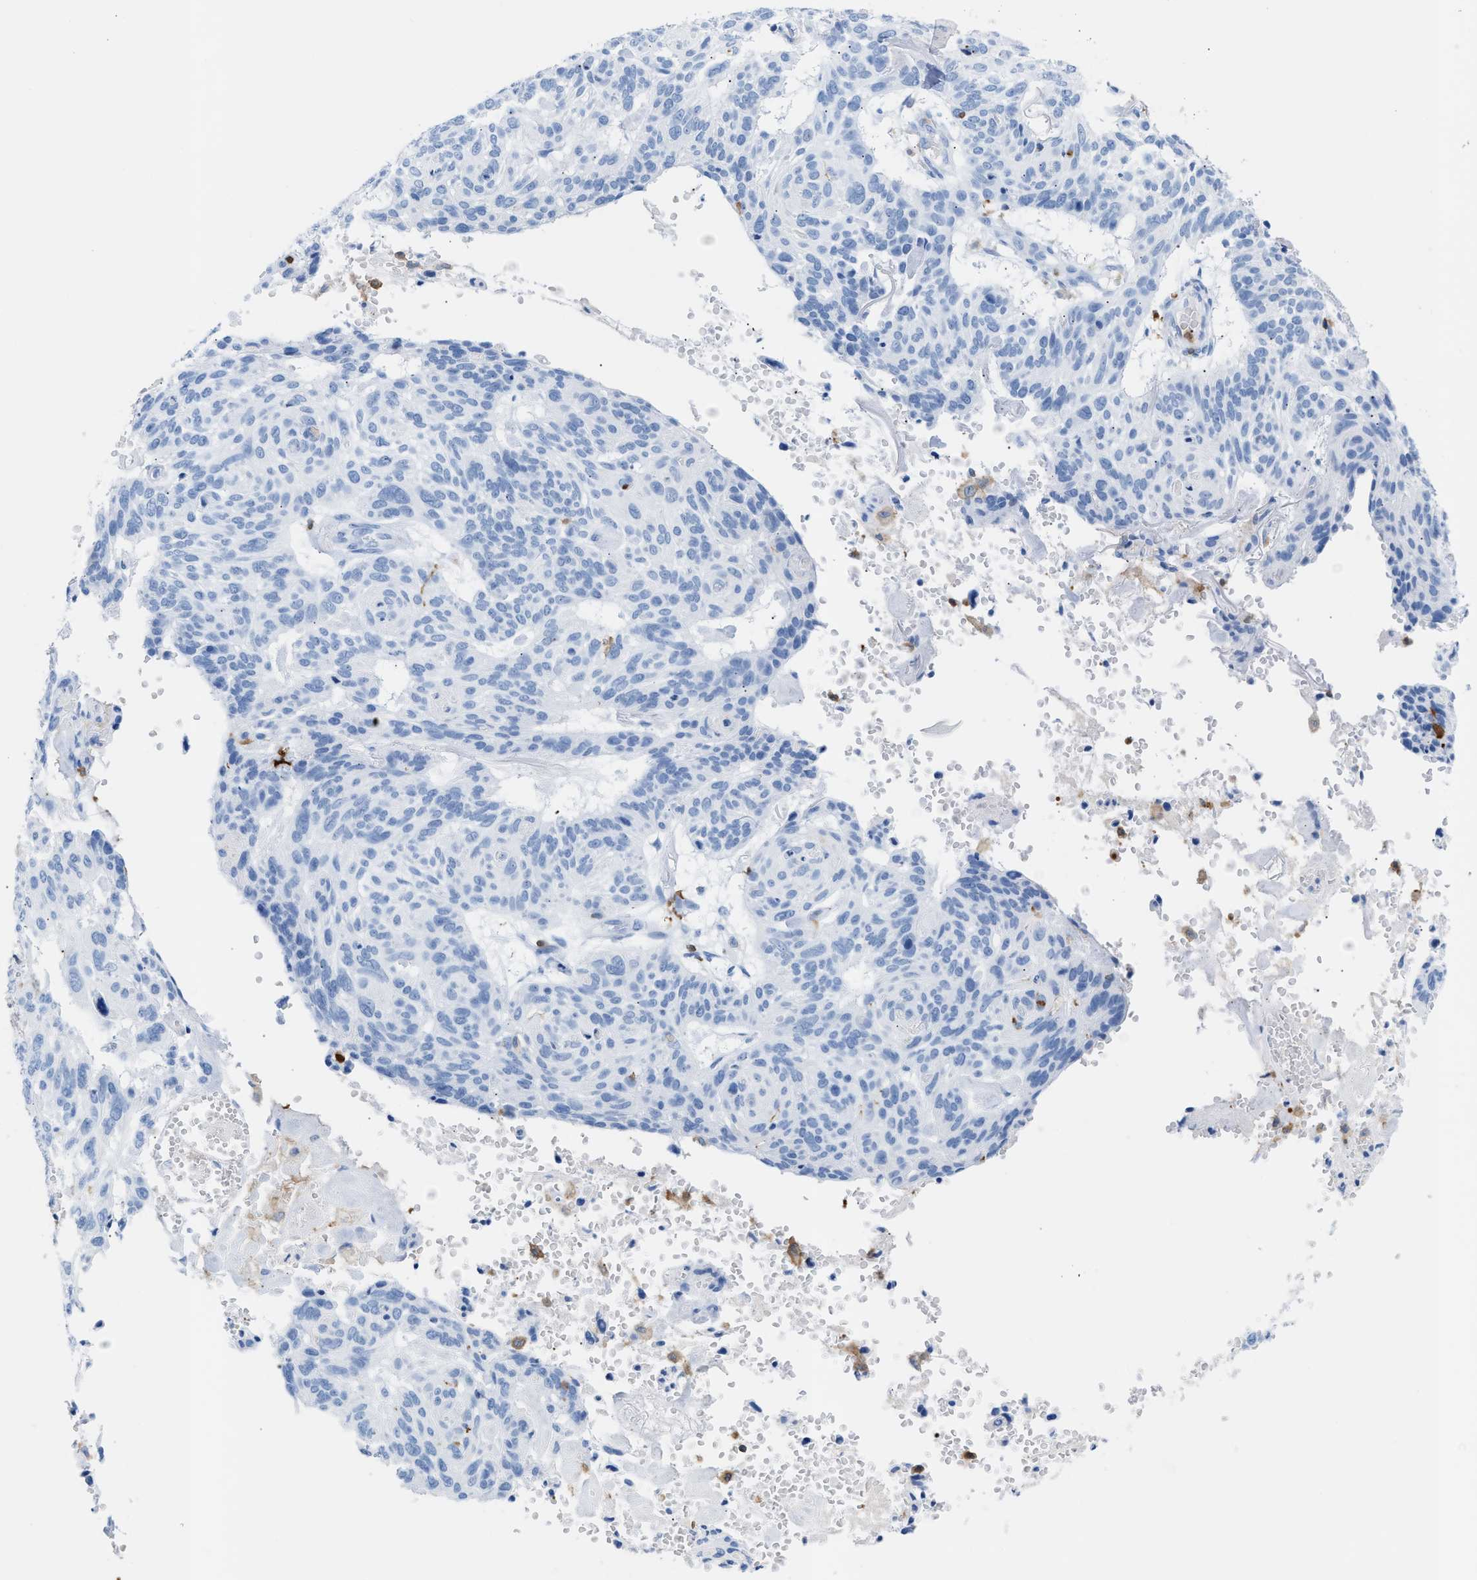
{"staining": {"intensity": "negative", "quantity": "none", "location": "none"}, "tissue": "skin cancer", "cell_type": "Tumor cells", "image_type": "cancer", "snomed": [{"axis": "morphology", "description": "Basal cell carcinoma"}, {"axis": "topography", "description": "Skin"}], "caption": "Skin cancer (basal cell carcinoma) stained for a protein using immunohistochemistry exhibits no positivity tumor cells.", "gene": "LCP1", "patient": {"sex": "male", "age": 85}}